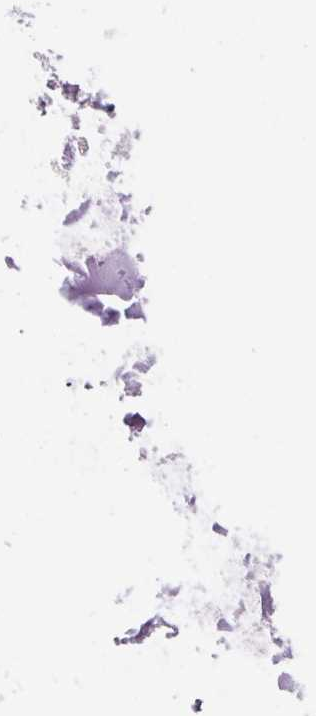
{"staining": {"intensity": "negative", "quantity": "none", "location": "none"}, "tissue": "adipose tissue", "cell_type": "Adipocytes", "image_type": "normal", "snomed": [{"axis": "morphology", "description": "Normal tissue, NOS"}, {"axis": "morphology", "description": "Squamous cell carcinoma, NOS"}, {"axis": "topography", "description": "Cartilage tissue"}, {"axis": "topography", "description": "Bronchus"}, {"axis": "topography", "description": "Lung"}], "caption": "DAB (3,3'-diaminobenzidine) immunohistochemical staining of unremarkable human adipose tissue displays no significant expression in adipocytes.", "gene": "NXF3", "patient": {"sex": "male", "age": 66}}